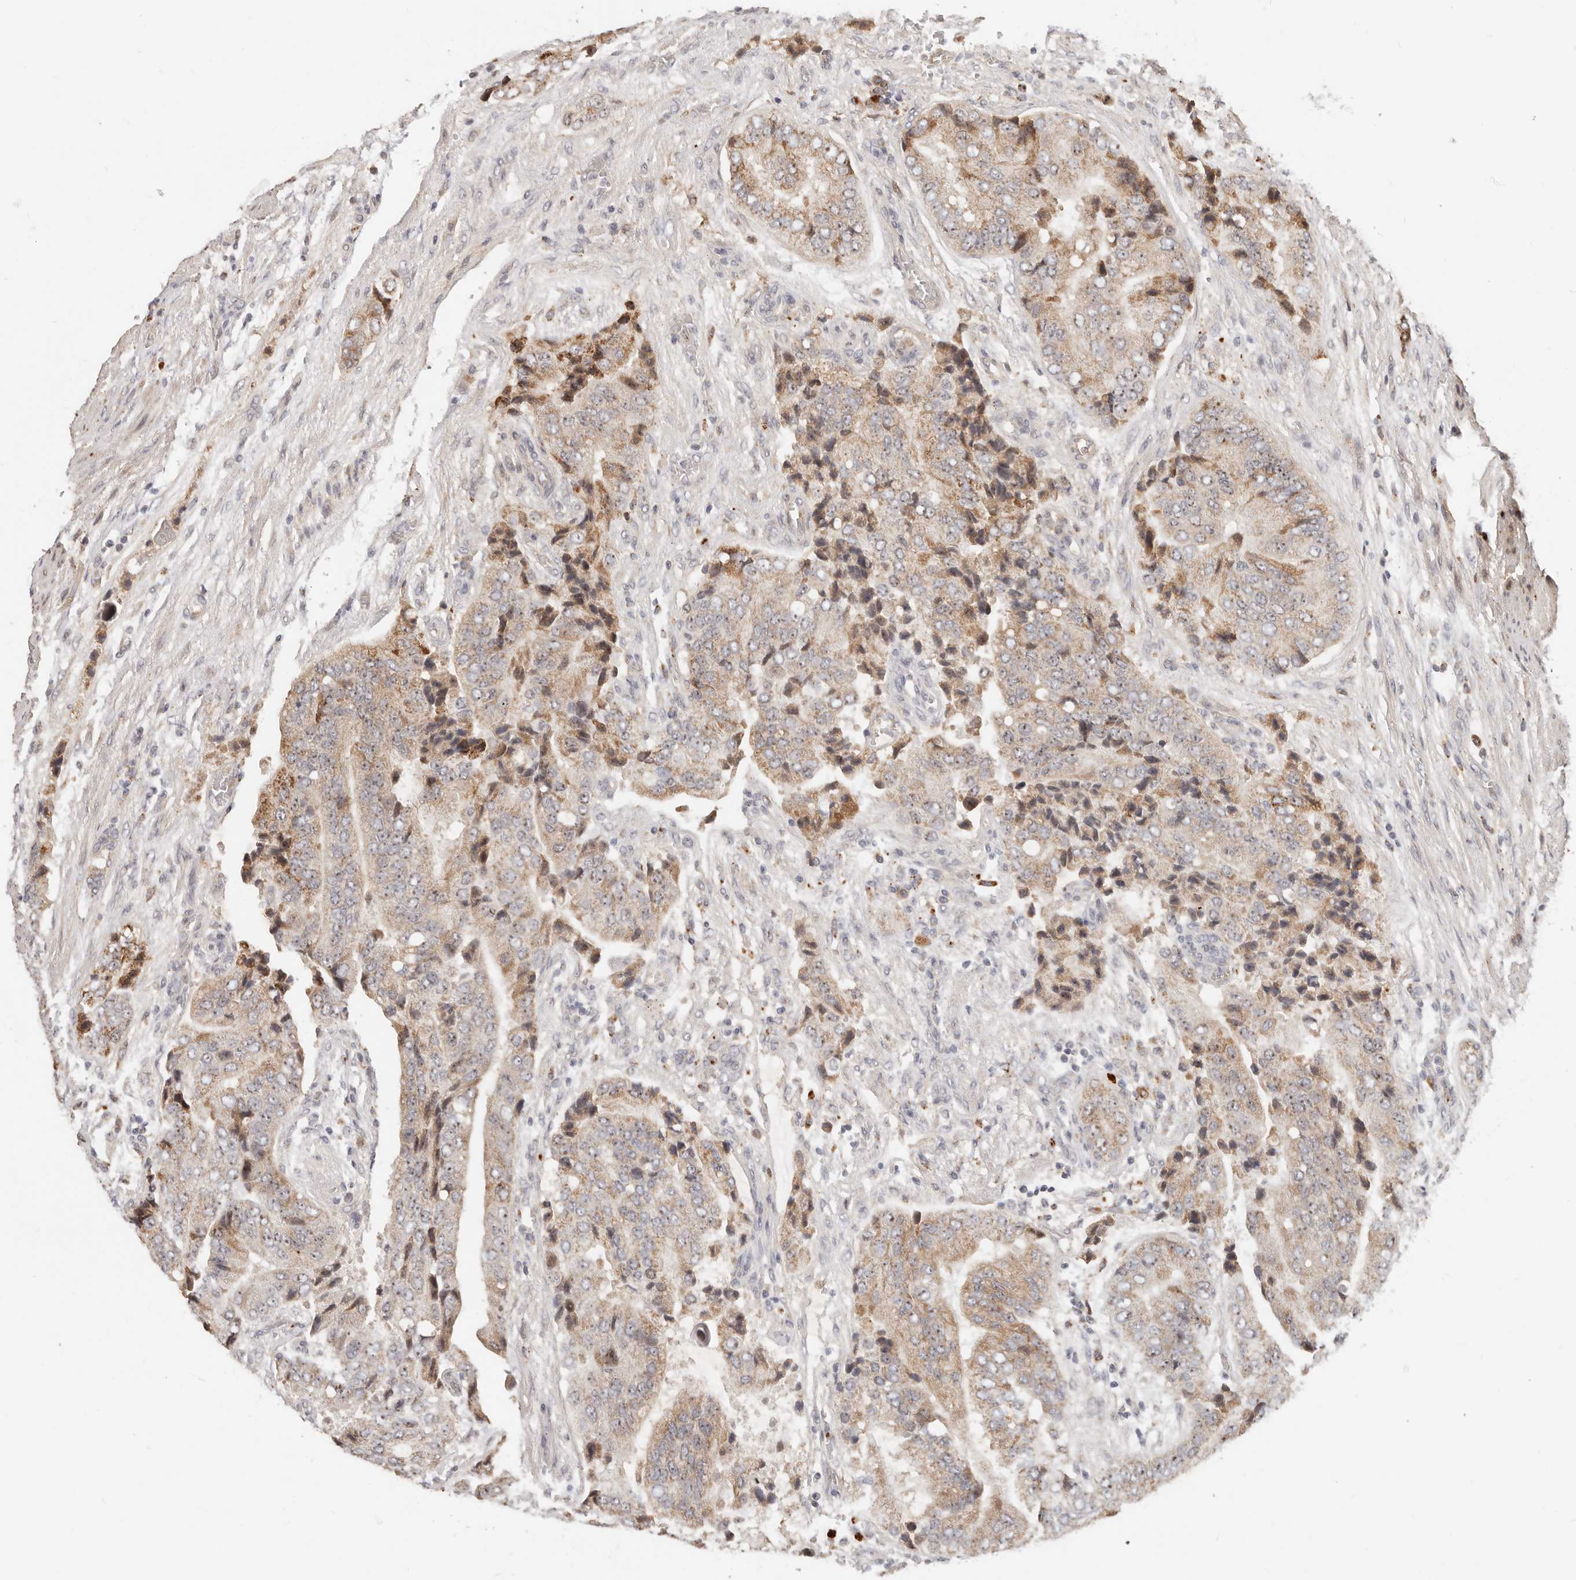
{"staining": {"intensity": "moderate", "quantity": "25%-75%", "location": "cytoplasmic/membranous,nuclear"}, "tissue": "prostate cancer", "cell_type": "Tumor cells", "image_type": "cancer", "snomed": [{"axis": "morphology", "description": "Adenocarcinoma, High grade"}, {"axis": "topography", "description": "Prostate"}], "caption": "High-magnification brightfield microscopy of prostate adenocarcinoma (high-grade) stained with DAB (3,3'-diaminobenzidine) (brown) and counterstained with hematoxylin (blue). tumor cells exhibit moderate cytoplasmic/membranous and nuclear positivity is appreciated in approximately25%-75% of cells.", "gene": "ZRANB1", "patient": {"sex": "male", "age": 70}}